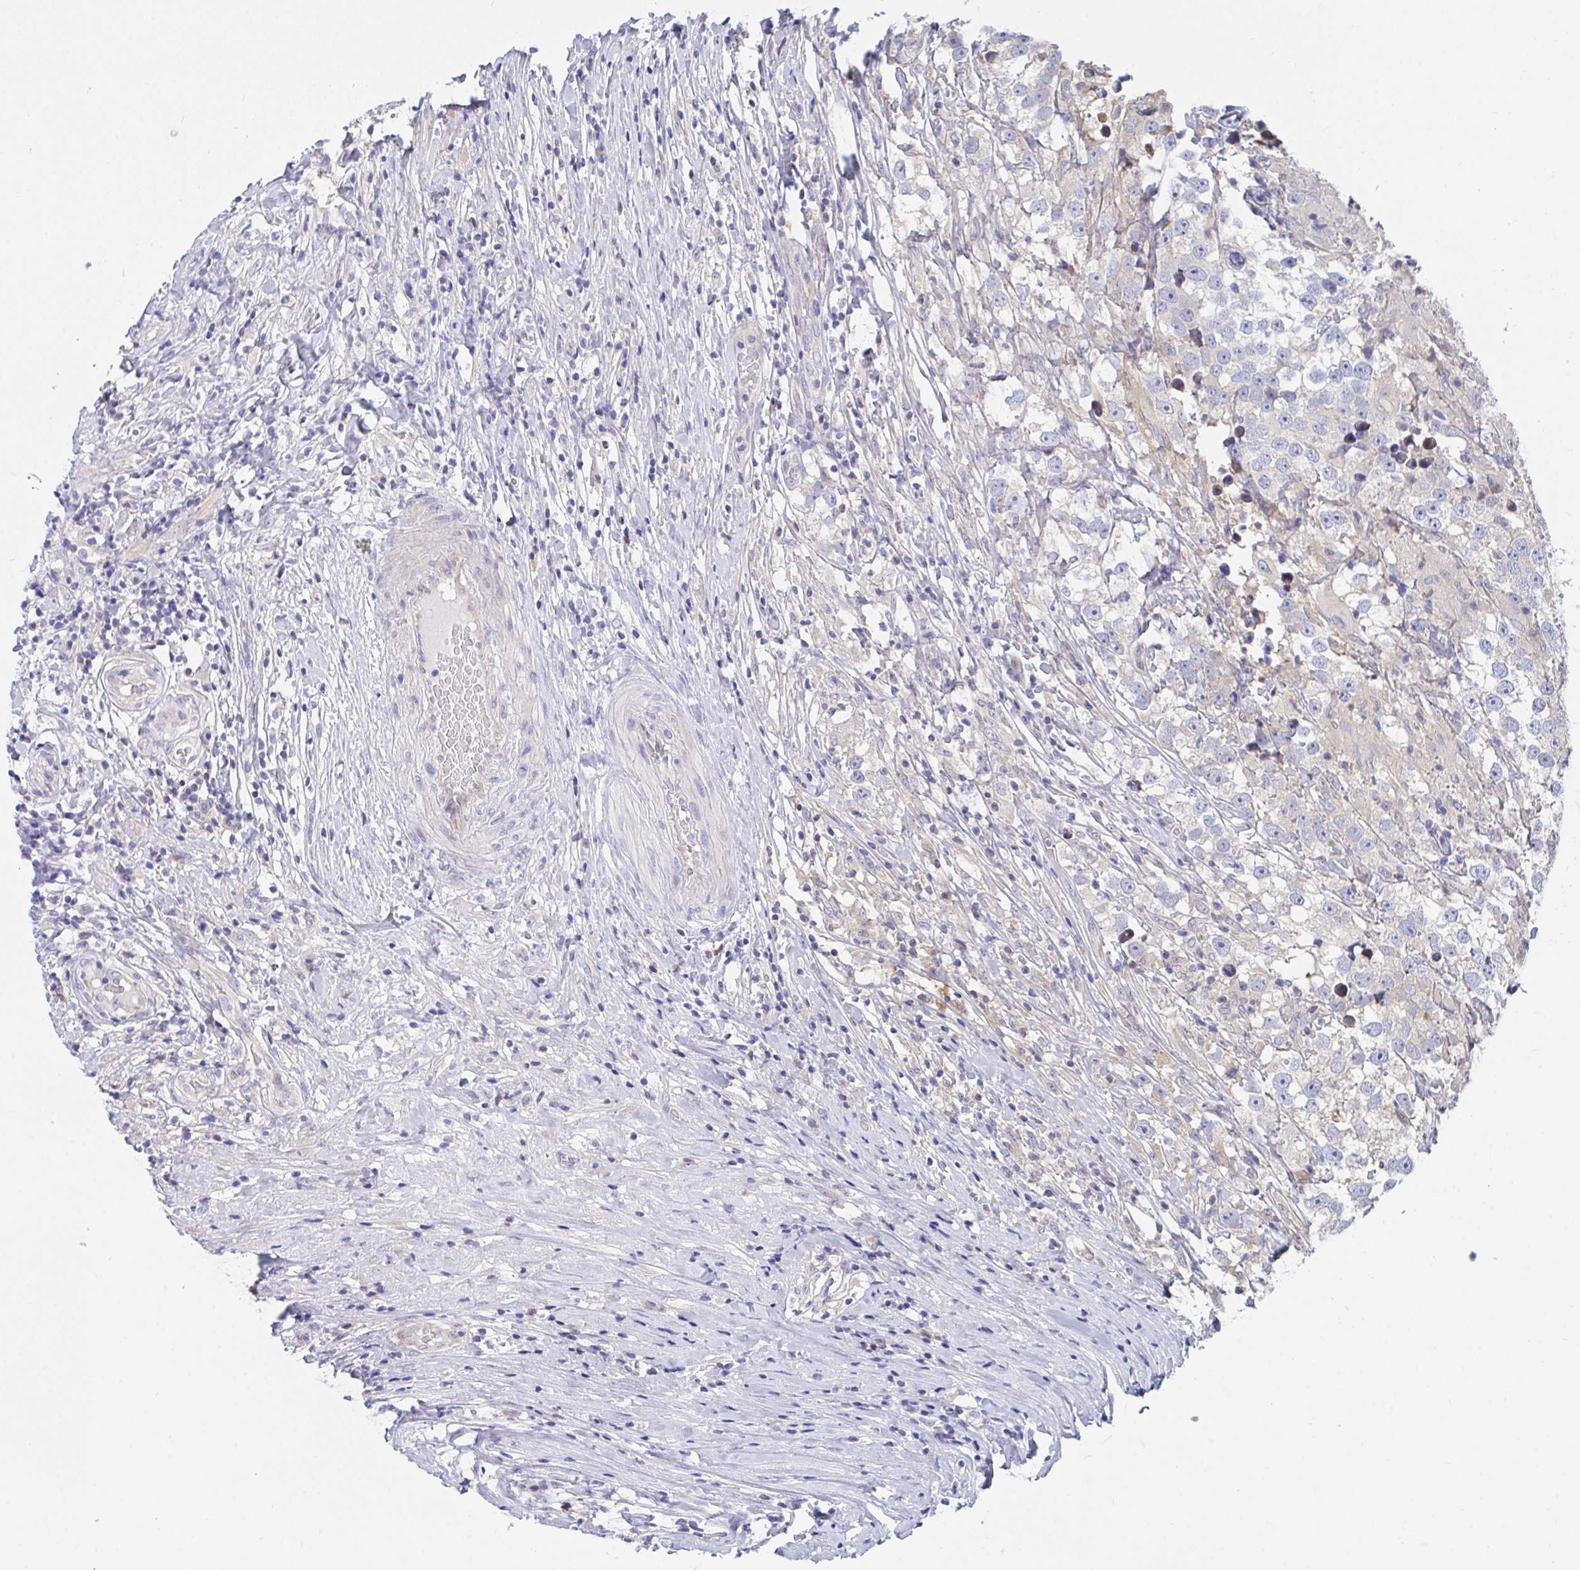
{"staining": {"intensity": "negative", "quantity": "none", "location": "none"}, "tissue": "testis cancer", "cell_type": "Tumor cells", "image_type": "cancer", "snomed": [{"axis": "morphology", "description": "Seminoma, NOS"}, {"axis": "topography", "description": "Testis"}], "caption": "High power microscopy micrograph of an immunohistochemistry histopathology image of seminoma (testis), revealing no significant expression in tumor cells.", "gene": "P2RX3", "patient": {"sex": "male", "age": 46}}